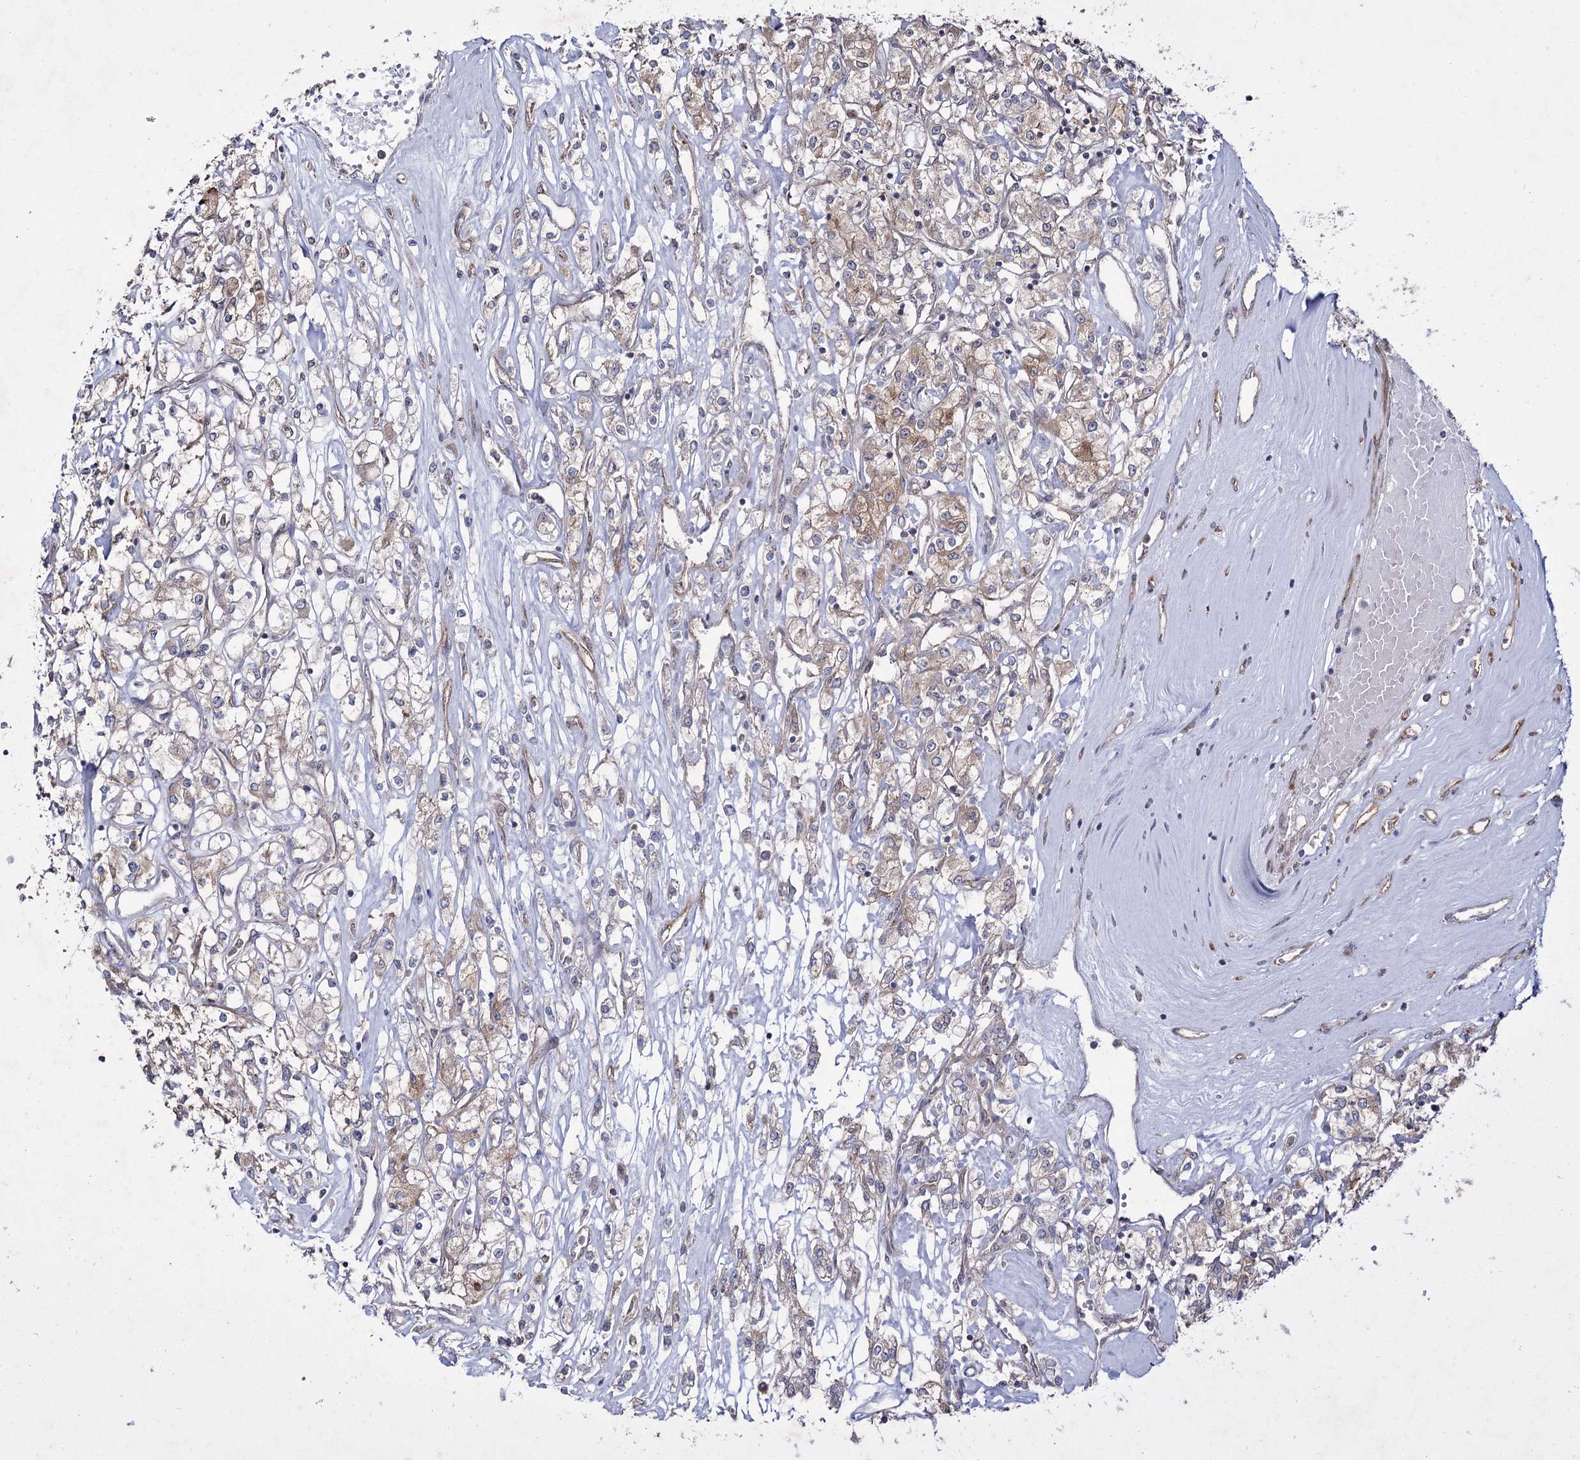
{"staining": {"intensity": "weak", "quantity": "25%-75%", "location": "cytoplasmic/membranous"}, "tissue": "renal cancer", "cell_type": "Tumor cells", "image_type": "cancer", "snomed": [{"axis": "morphology", "description": "Adenocarcinoma, NOS"}, {"axis": "topography", "description": "Kidney"}], "caption": "Immunohistochemical staining of renal cancer (adenocarcinoma) shows low levels of weak cytoplasmic/membranous expression in approximately 25%-75% of tumor cells.", "gene": "SH3TC1", "patient": {"sex": "female", "age": 59}}